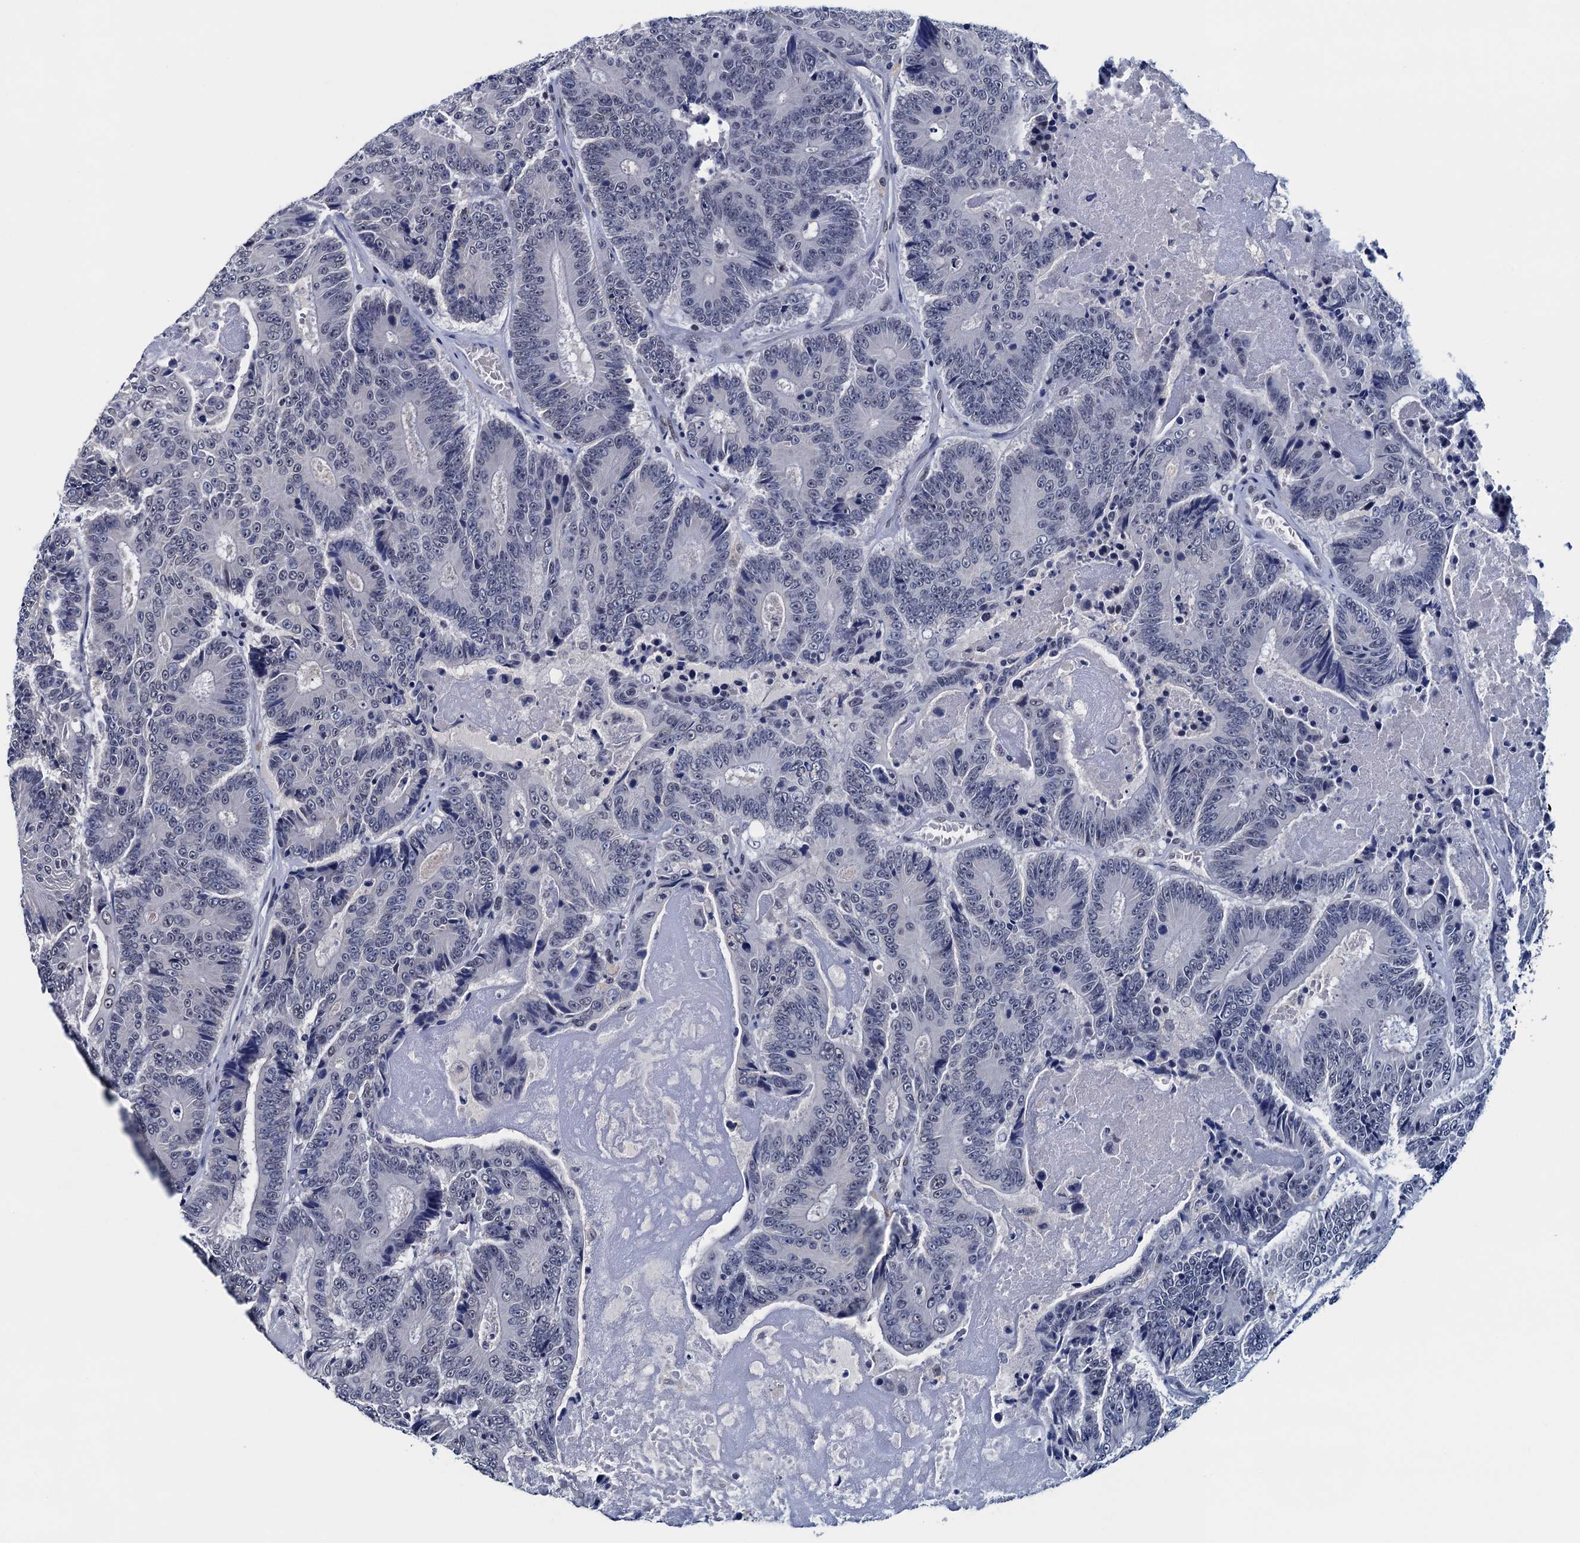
{"staining": {"intensity": "negative", "quantity": "none", "location": "none"}, "tissue": "colorectal cancer", "cell_type": "Tumor cells", "image_type": "cancer", "snomed": [{"axis": "morphology", "description": "Adenocarcinoma, NOS"}, {"axis": "topography", "description": "Colon"}], "caption": "Tumor cells are negative for brown protein staining in colorectal adenocarcinoma.", "gene": "FNBP4", "patient": {"sex": "male", "age": 83}}